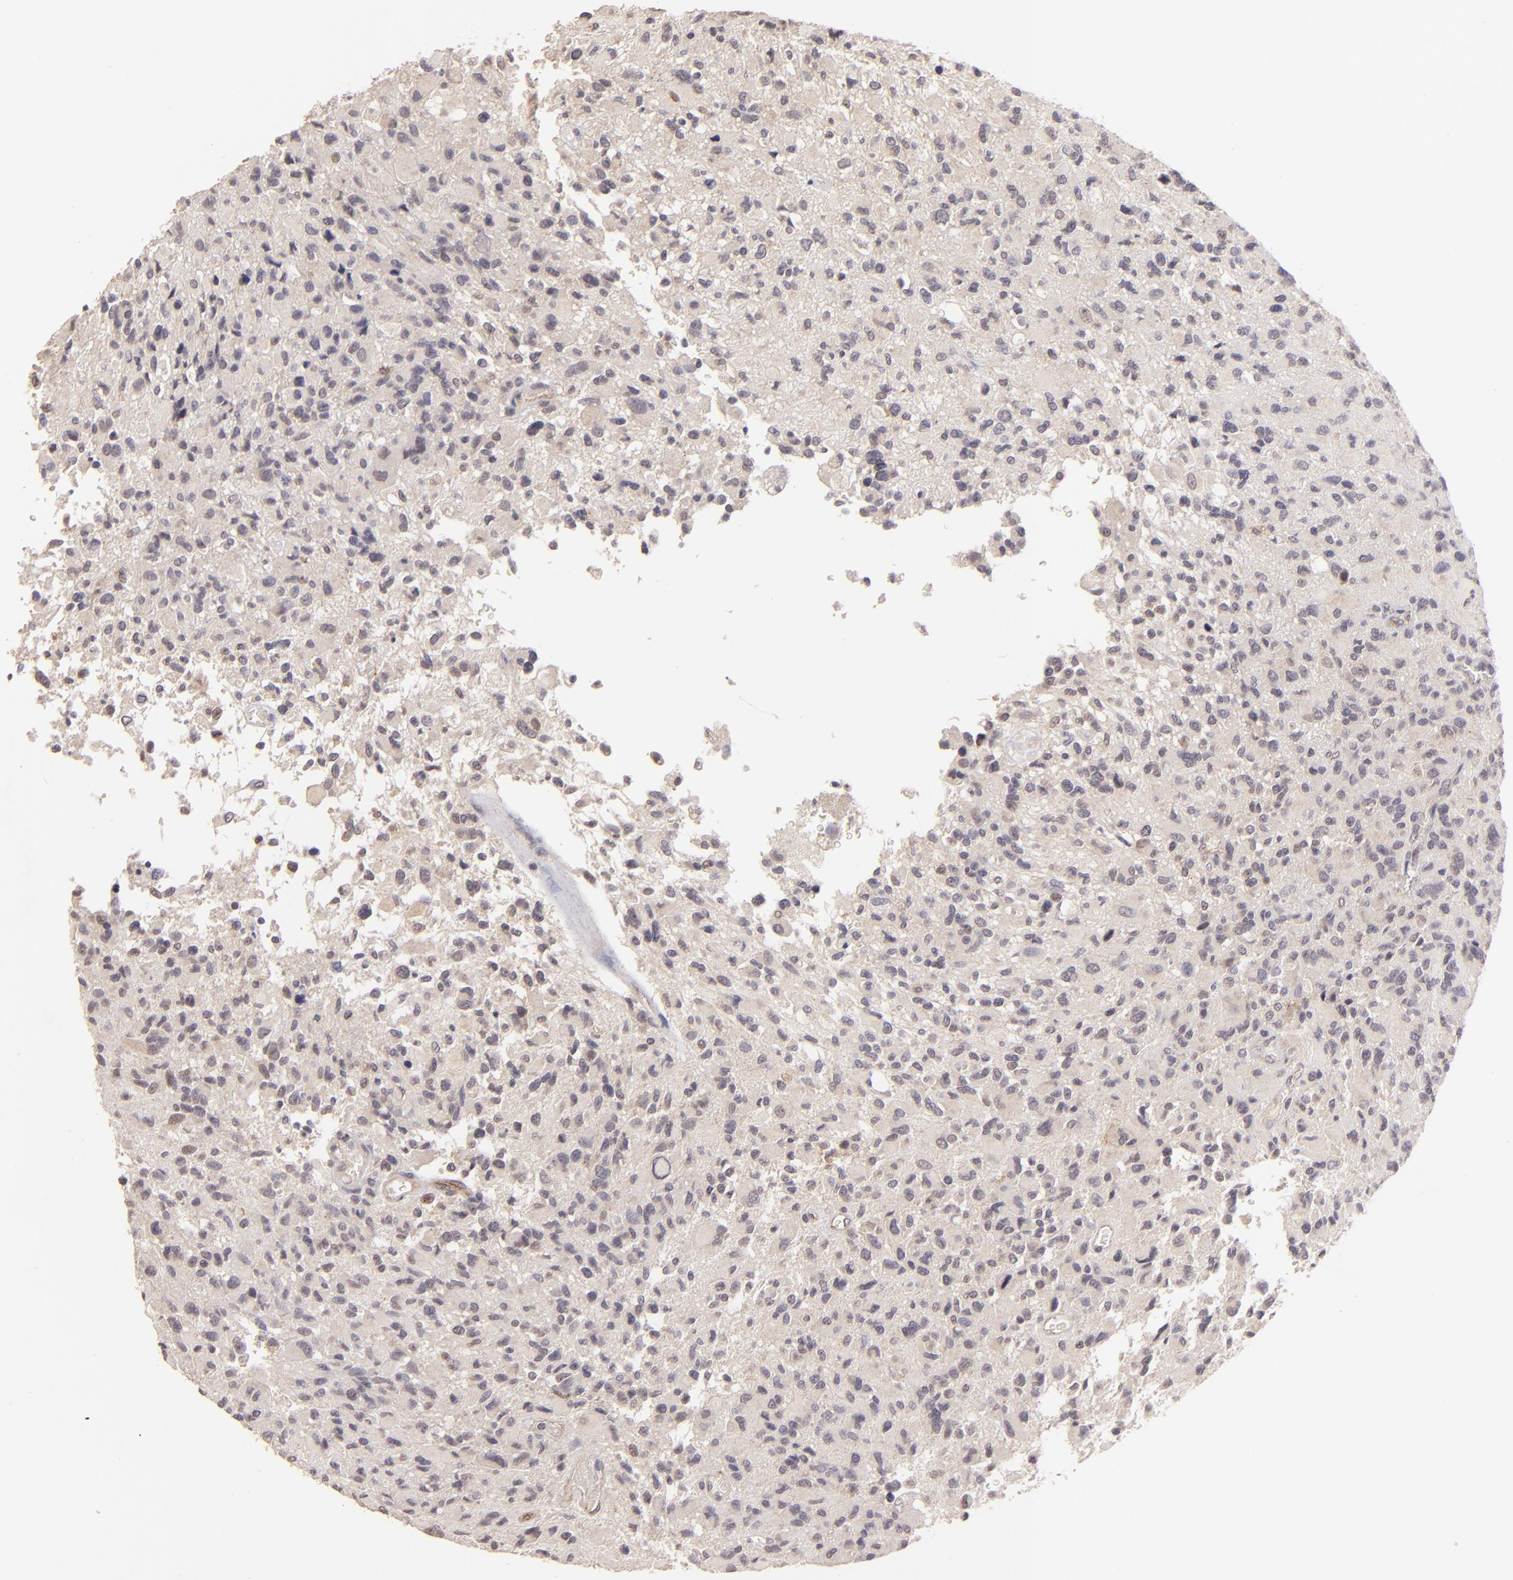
{"staining": {"intensity": "negative", "quantity": "none", "location": "none"}, "tissue": "glioma", "cell_type": "Tumor cells", "image_type": "cancer", "snomed": [{"axis": "morphology", "description": "Glioma, malignant, High grade"}, {"axis": "topography", "description": "Brain"}], "caption": "Tumor cells show no significant positivity in malignant glioma (high-grade).", "gene": "CLDN1", "patient": {"sex": "male", "age": 69}}